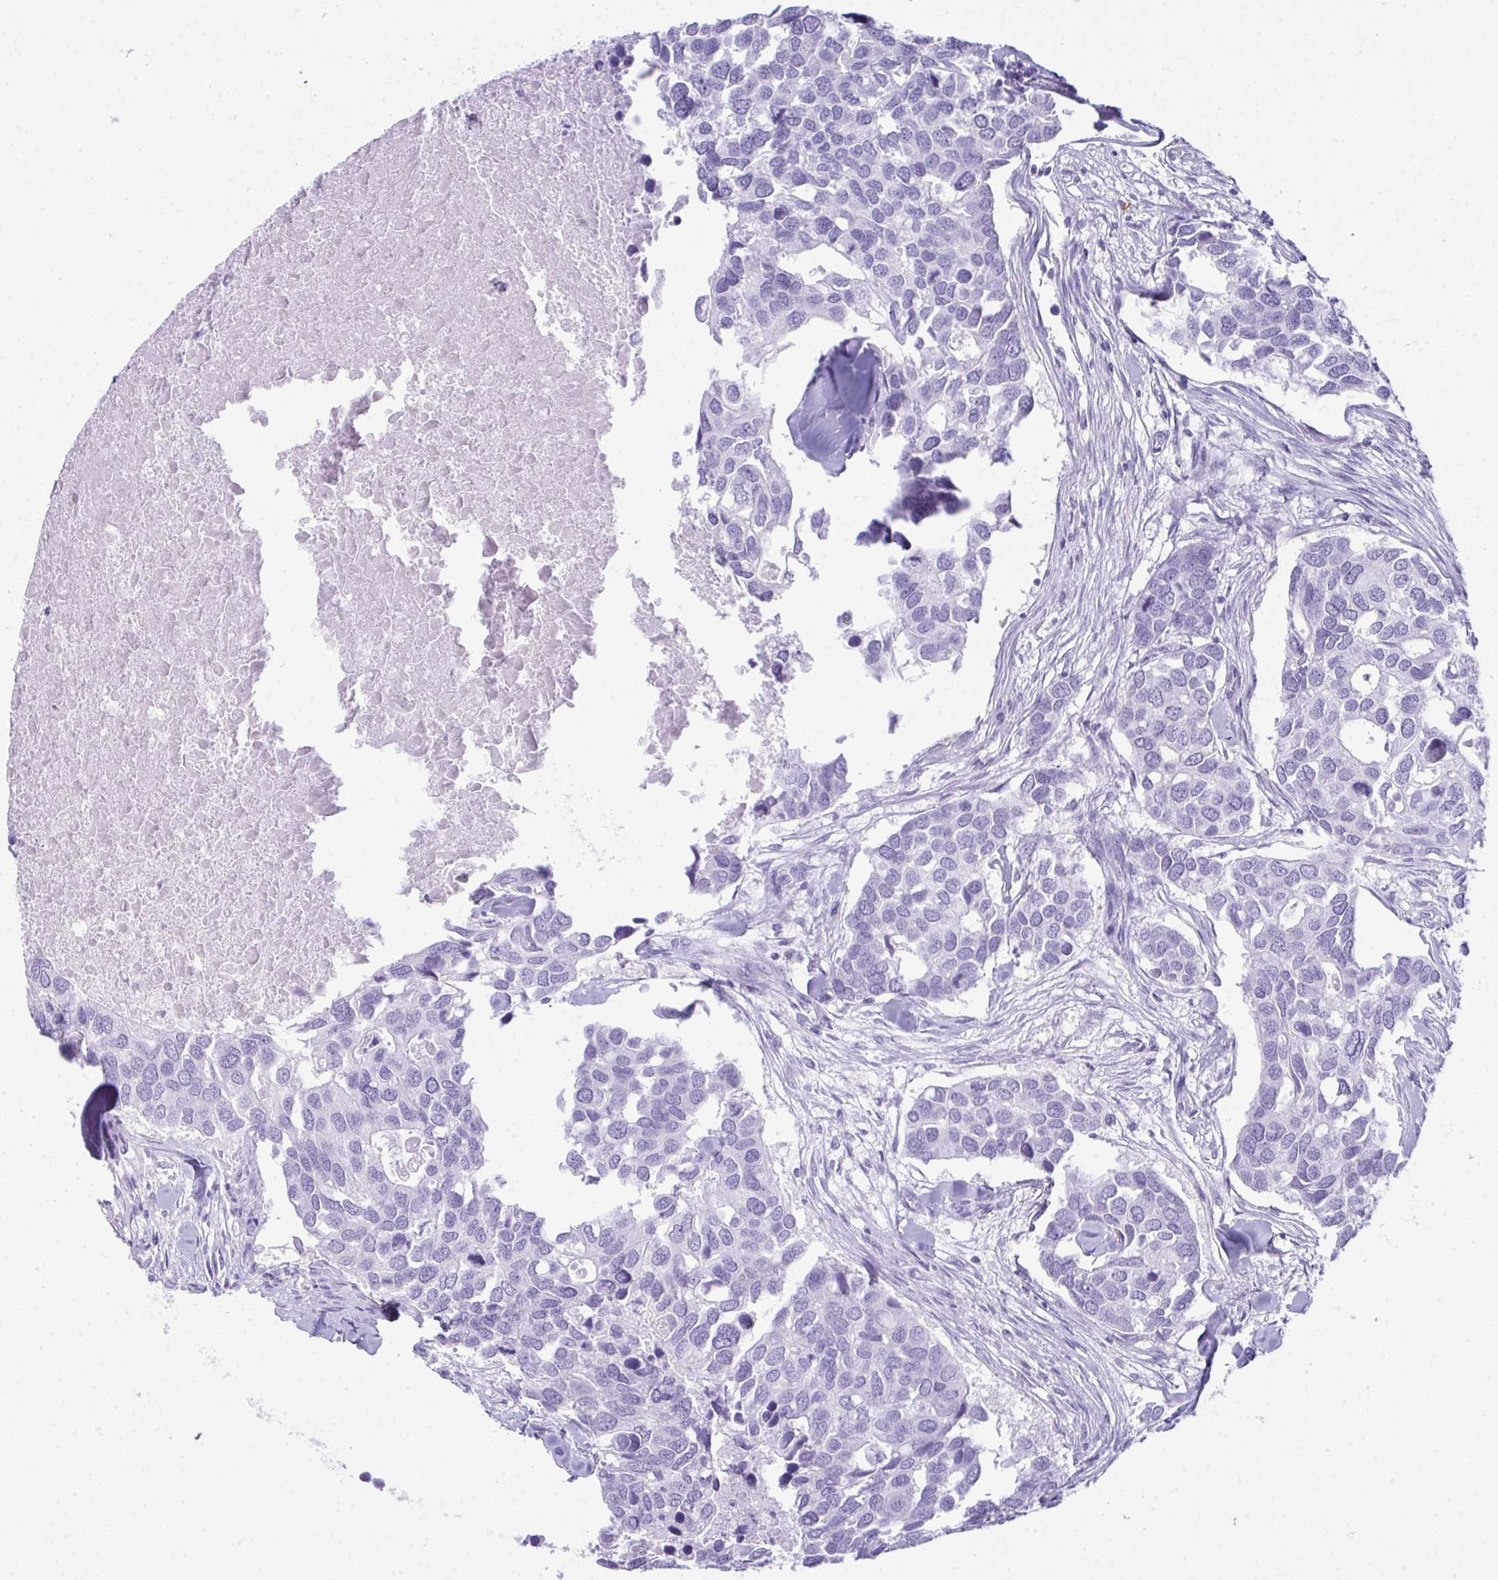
{"staining": {"intensity": "negative", "quantity": "none", "location": "none"}, "tissue": "breast cancer", "cell_type": "Tumor cells", "image_type": "cancer", "snomed": [{"axis": "morphology", "description": "Duct carcinoma"}, {"axis": "topography", "description": "Breast"}], "caption": "The IHC photomicrograph has no significant positivity in tumor cells of invasive ductal carcinoma (breast) tissue.", "gene": "JCHAIN", "patient": {"sex": "female", "age": 83}}